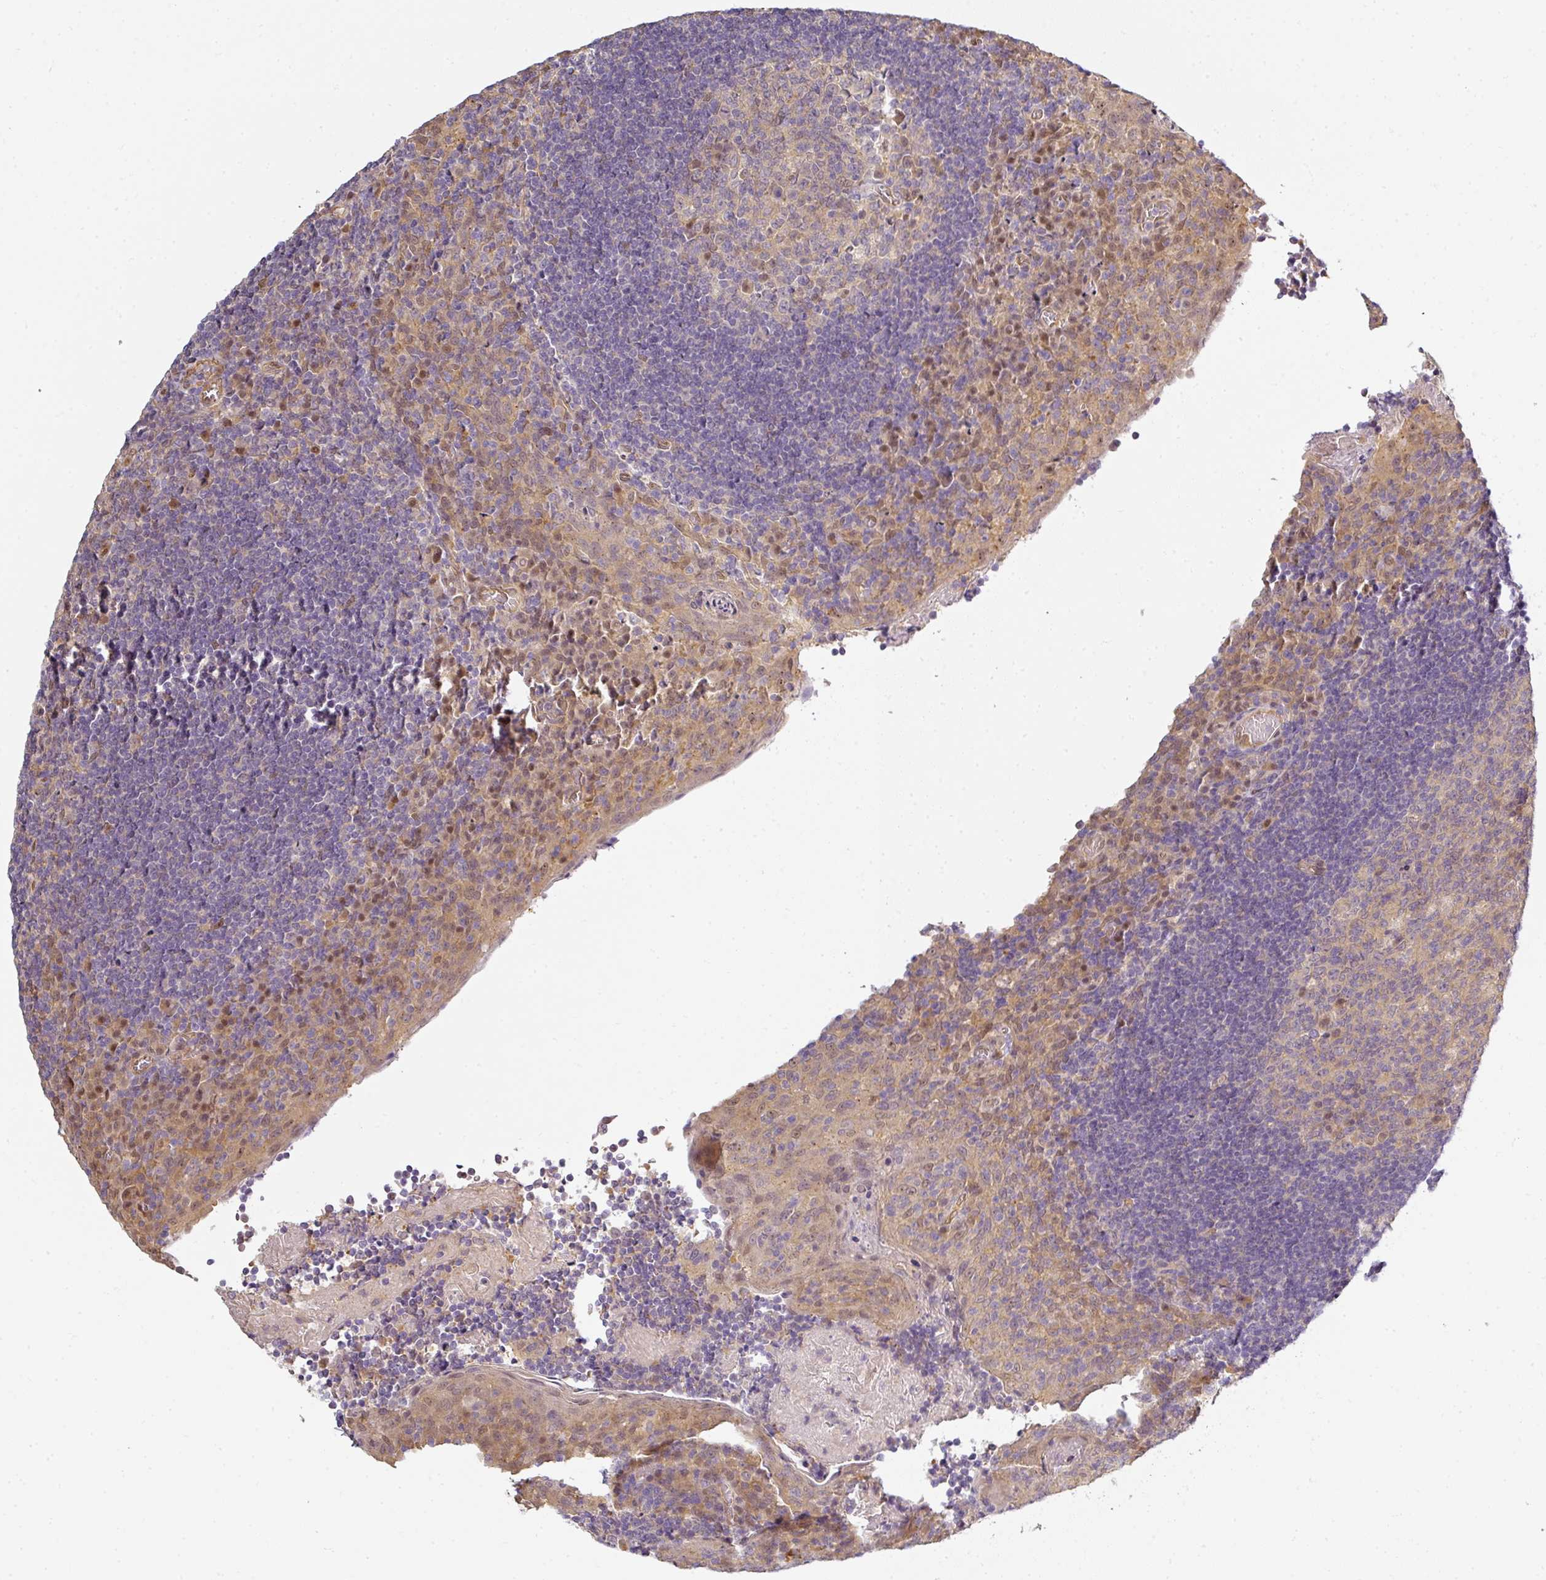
{"staining": {"intensity": "weak", "quantity": "<25%", "location": "nuclear"}, "tissue": "tonsil", "cell_type": "Germinal center cells", "image_type": "normal", "snomed": [{"axis": "morphology", "description": "Normal tissue, NOS"}, {"axis": "topography", "description": "Tonsil"}], "caption": "DAB immunohistochemical staining of normal tonsil displays no significant positivity in germinal center cells.", "gene": "ANKRD18A", "patient": {"sex": "male", "age": 17}}